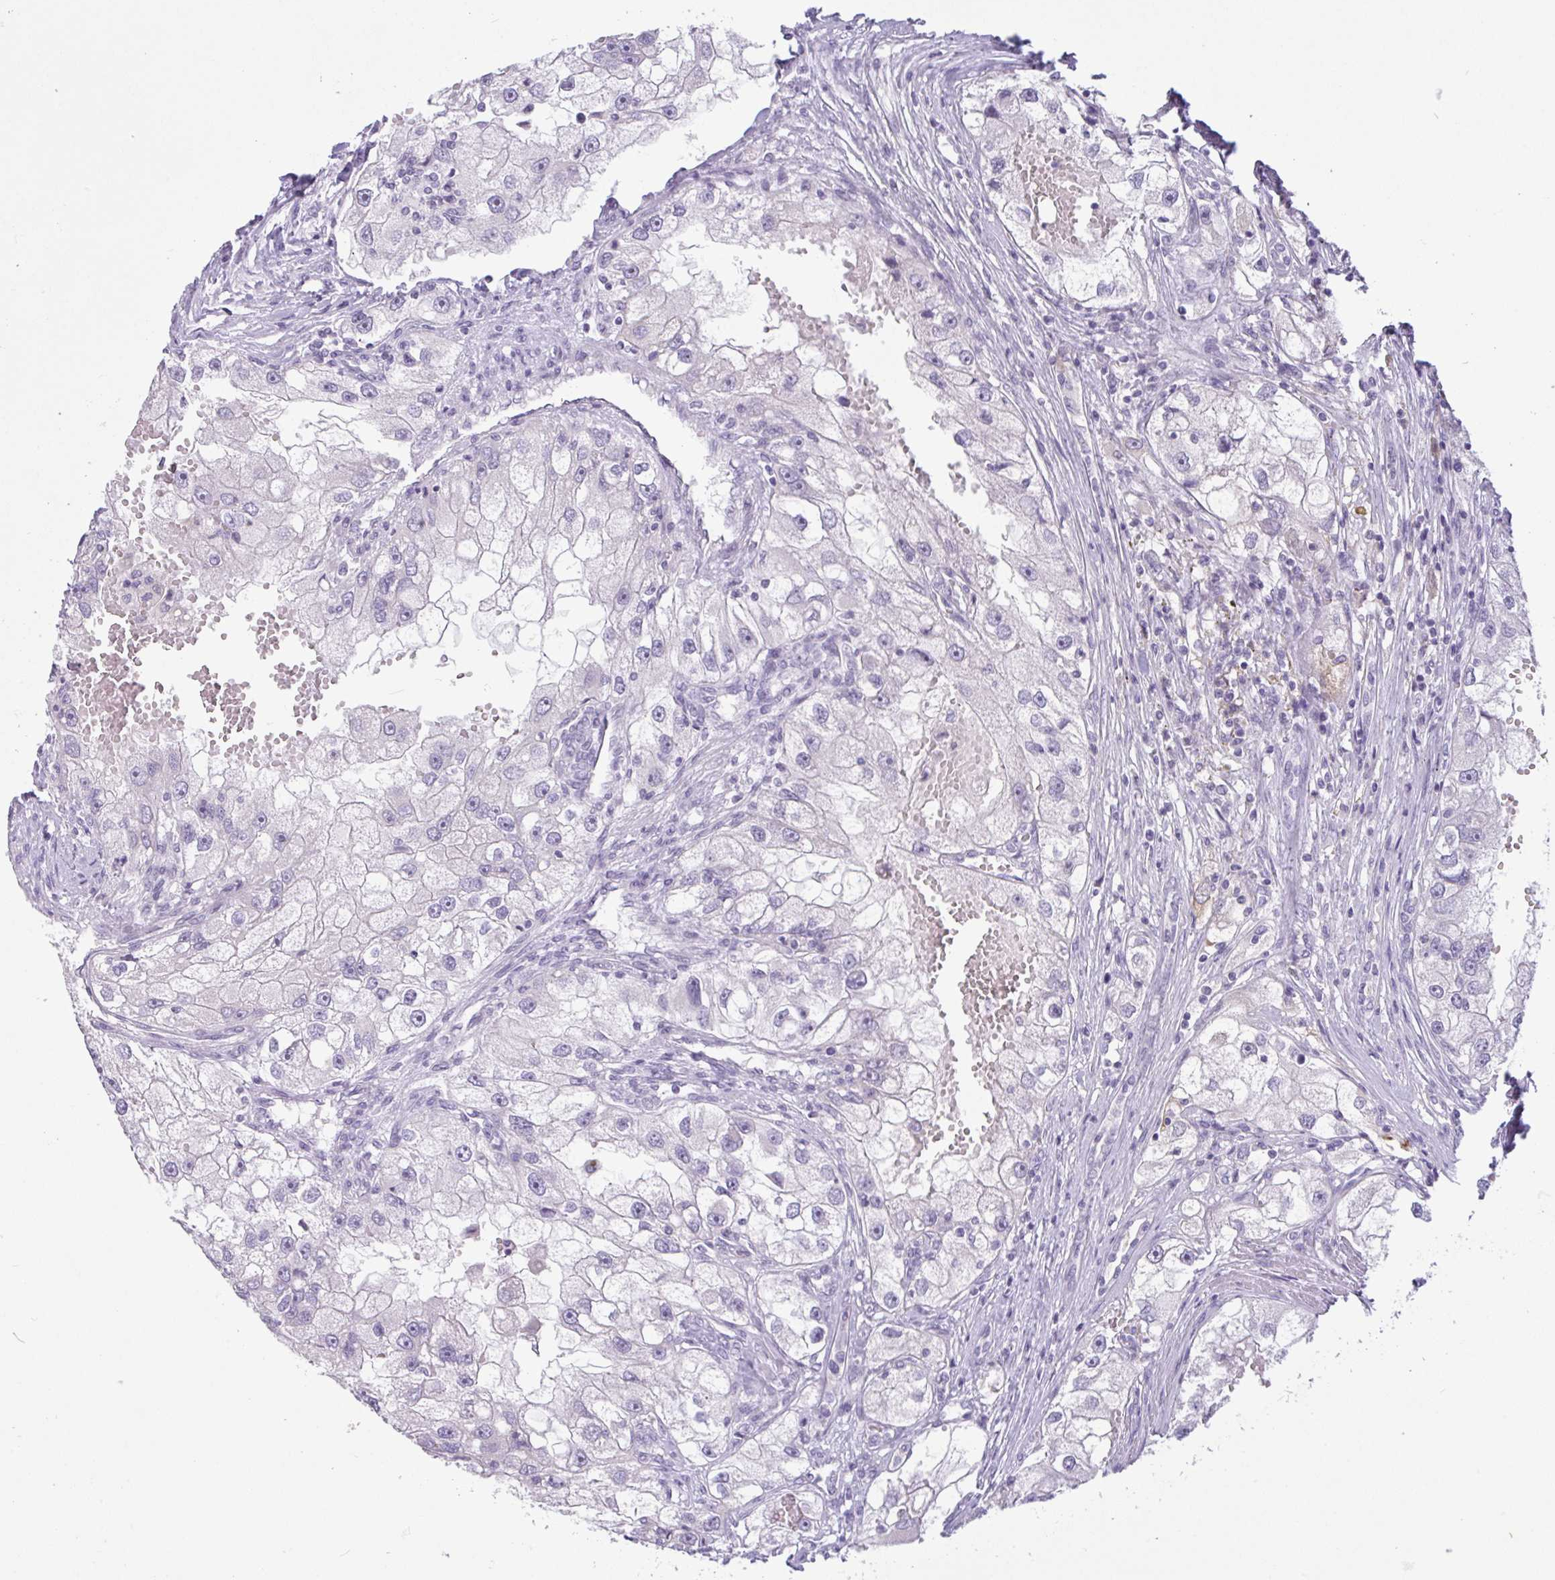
{"staining": {"intensity": "negative", "quantity": "none", "location": "none"}, "tissue": "renal cancer", "cell_type": "Tumor cells", "image_type": "cancer", "snomed": [{"axis": "morphology", "description": "Adenocarcinoma, NOS"}, {"axis": "topography", "description": "Kidney"}], "caption": "A high-resolution photomicrograph shows IHC staining of renal adenocarcinoma, which shows no significant positivity in tumor cells.", "gene": "CTSE", "patient": {"sex": "male", "age": 63}}